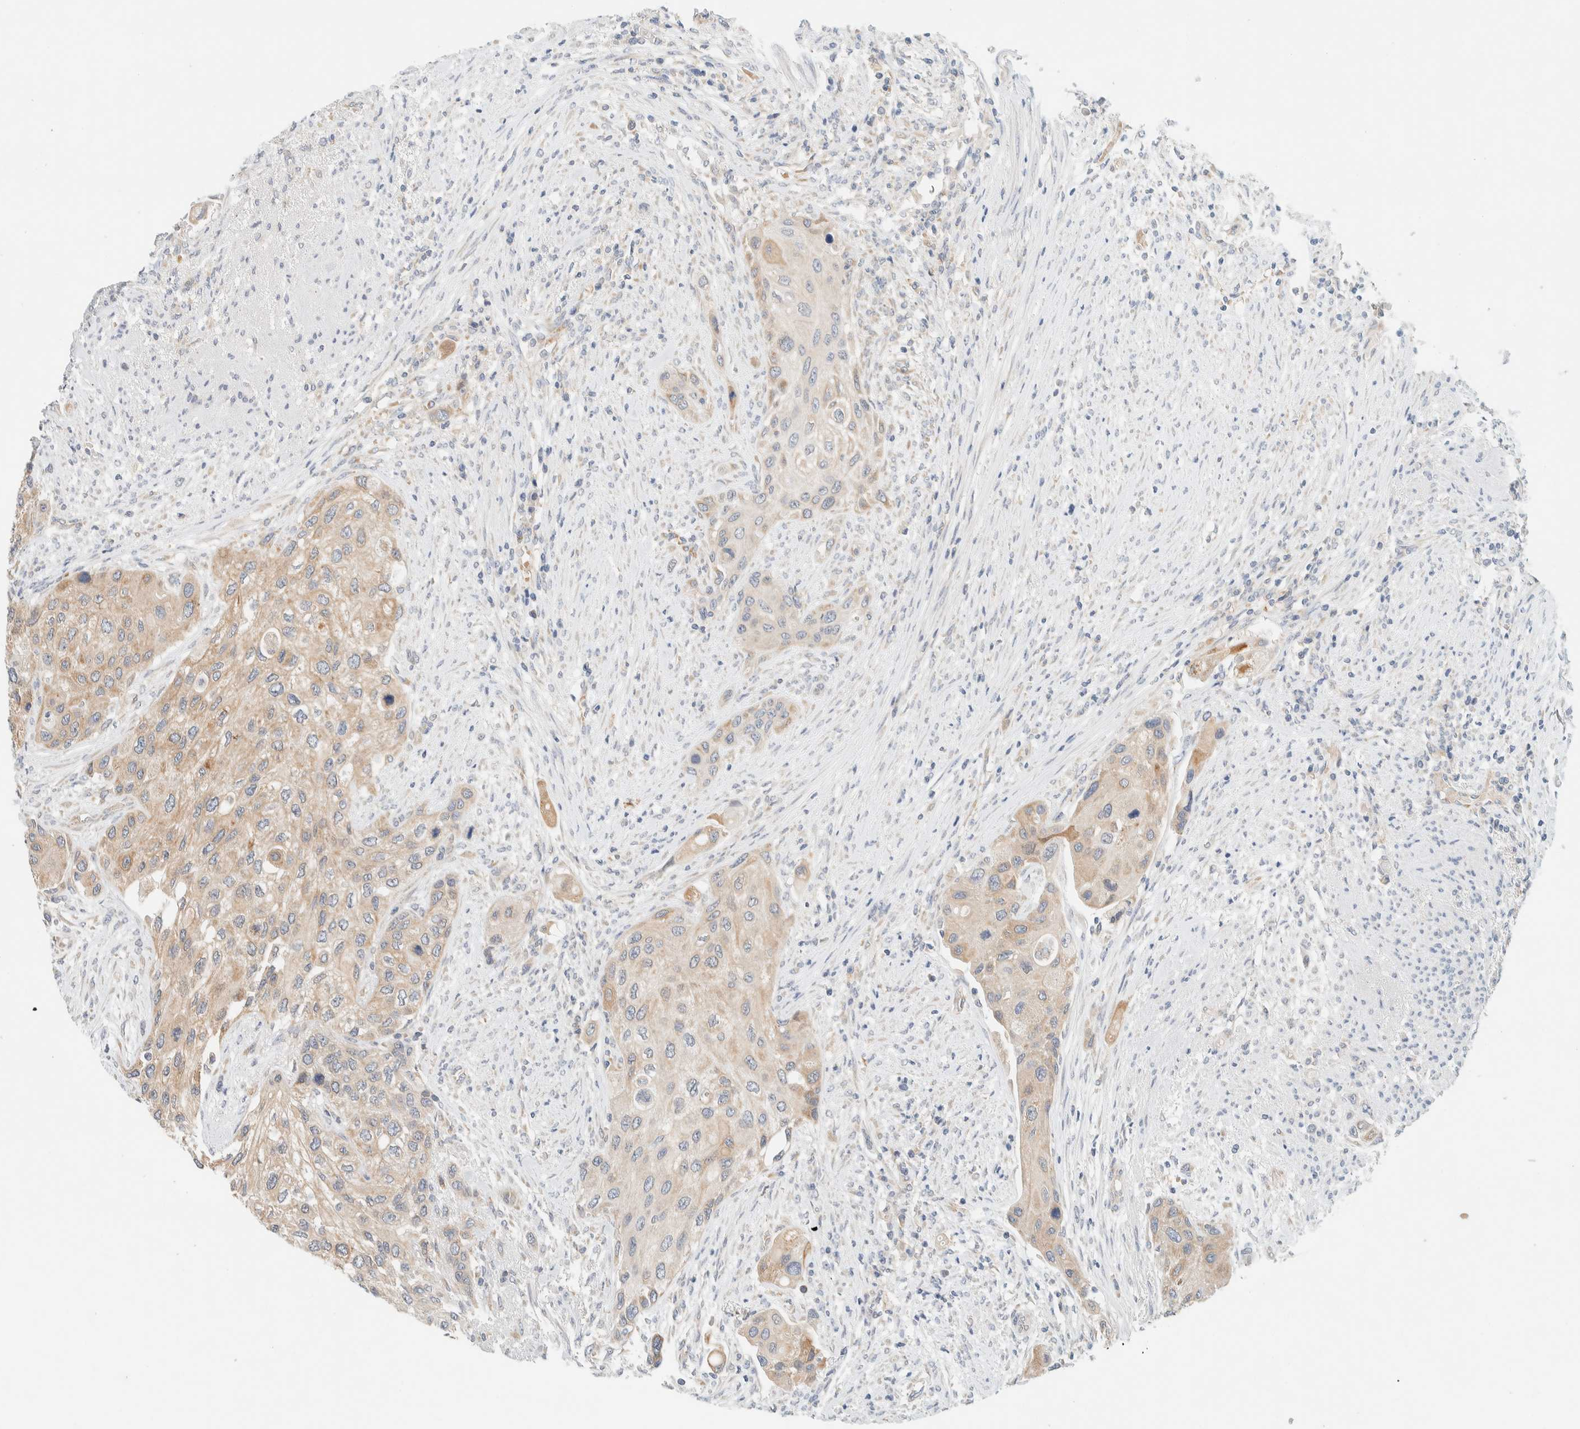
{"staining": {"intensity": "weak", "quantity": ">75%", "location": "cytoplasmic/membranous"}, "tissue": "urothelial cancer", "cell_type": "Tumor cells", "image_type": "cancer", "snomed": [{"axis": "morphology", "description": "Urothelial carcinoma, High grade"}, {"axis": "topography", "description": "Urinary bladder"}], "caption": "Brown immunohistochemical staining in urothelial cancer displays weak cytoplasmic/membranous expression in about >75% of tumor cells.", "gene": "SUMF2", "patient": {"sex": "female", "age": 56}}